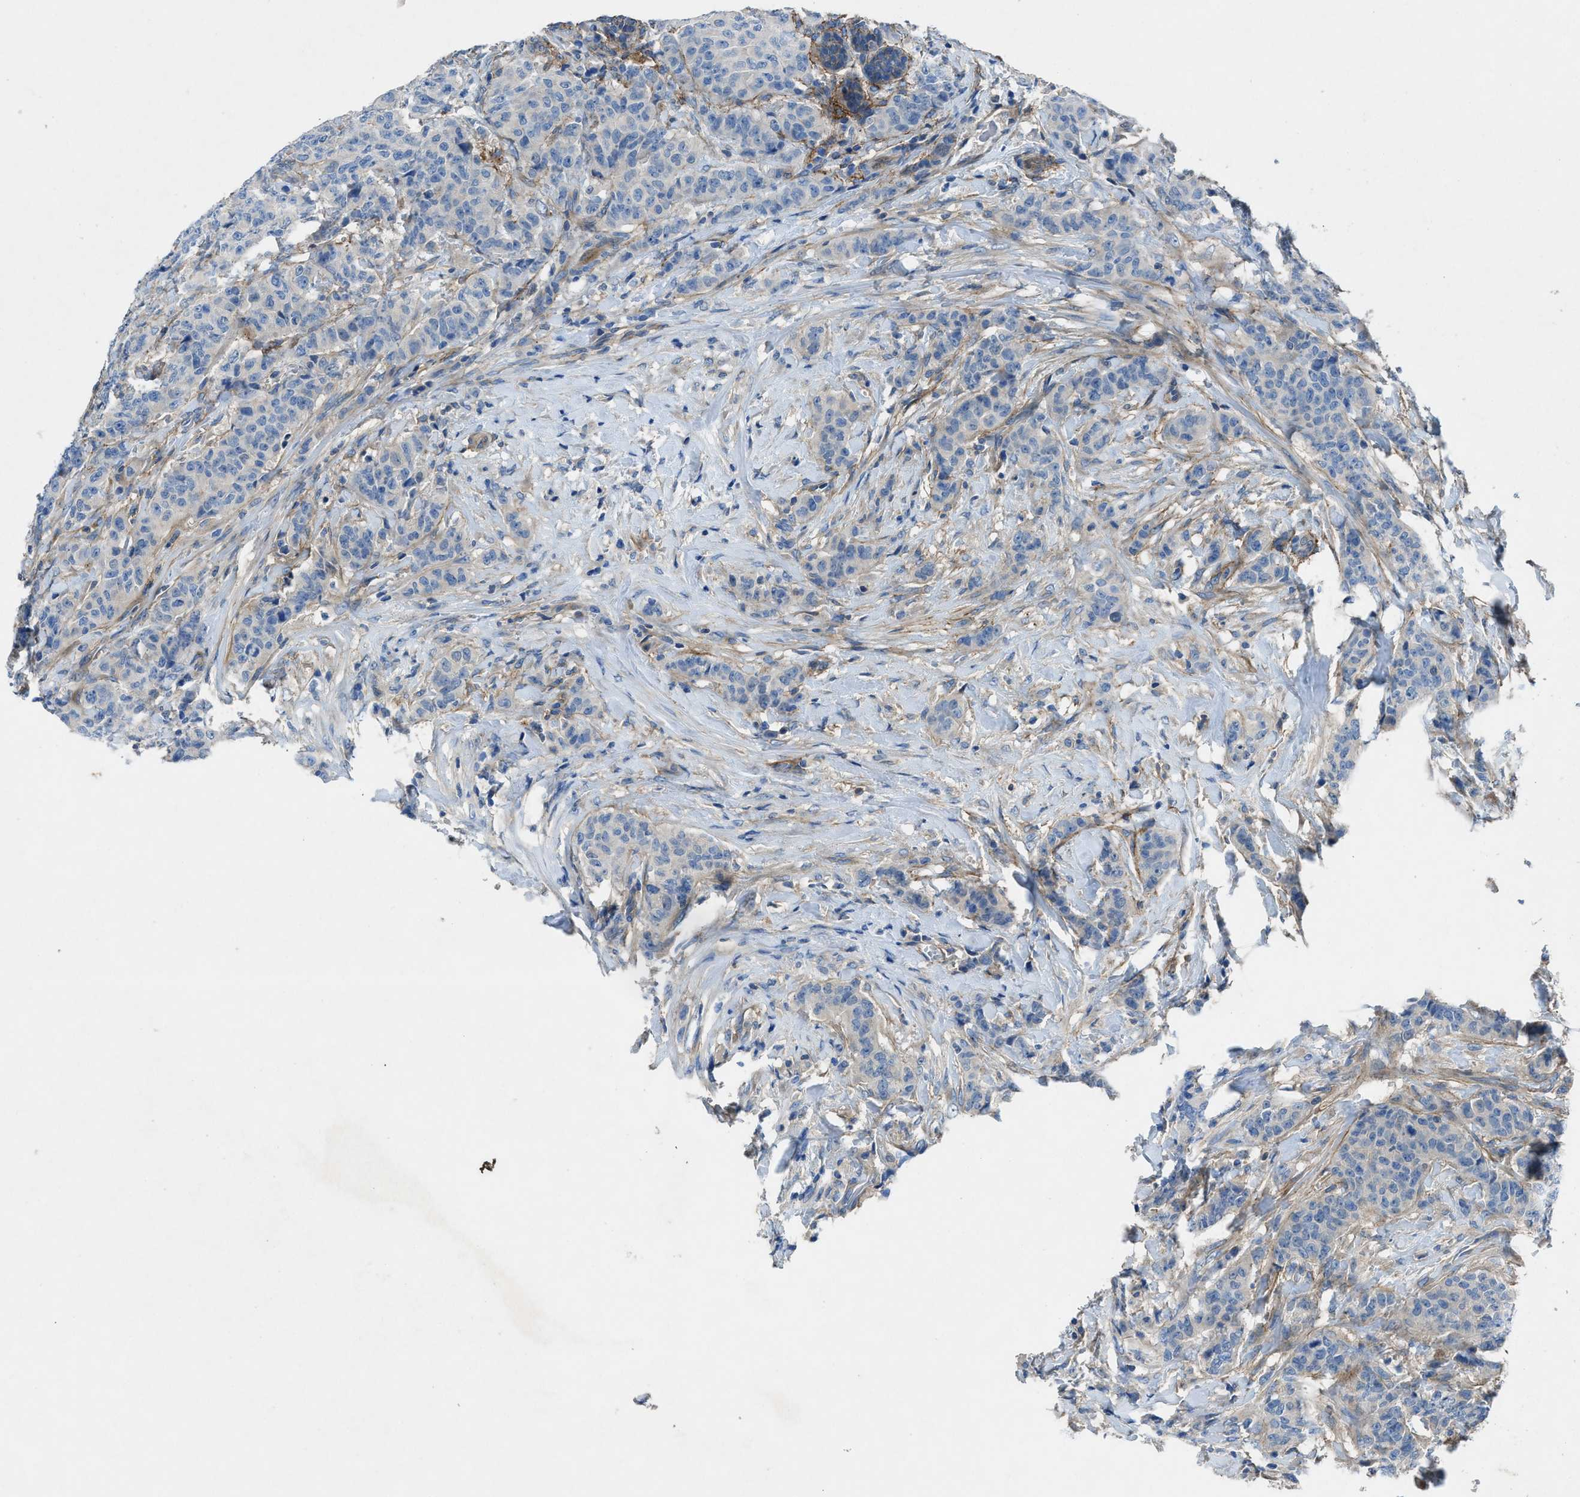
{"staining": {"intensity": "negative", "quantity": "none", "location": "none"}, "tissue": "breast cancer", "cell_type": "Tumor cells", "image_type": "cancer", "snomed": [{"axis": "morphology", "description": "Normal tissue, NOS"}, {"axis": "morphology", "description": "Duct carcinoma"}, {"axis": "topography", "description": "Breast"}], "caption": "This is an IHC micrograph of invasive ductal carcinoma (breast). There is no staining in tumor cells.", "gene": "PTGFRN", "patient": {"sex": "female", "age": 40}}